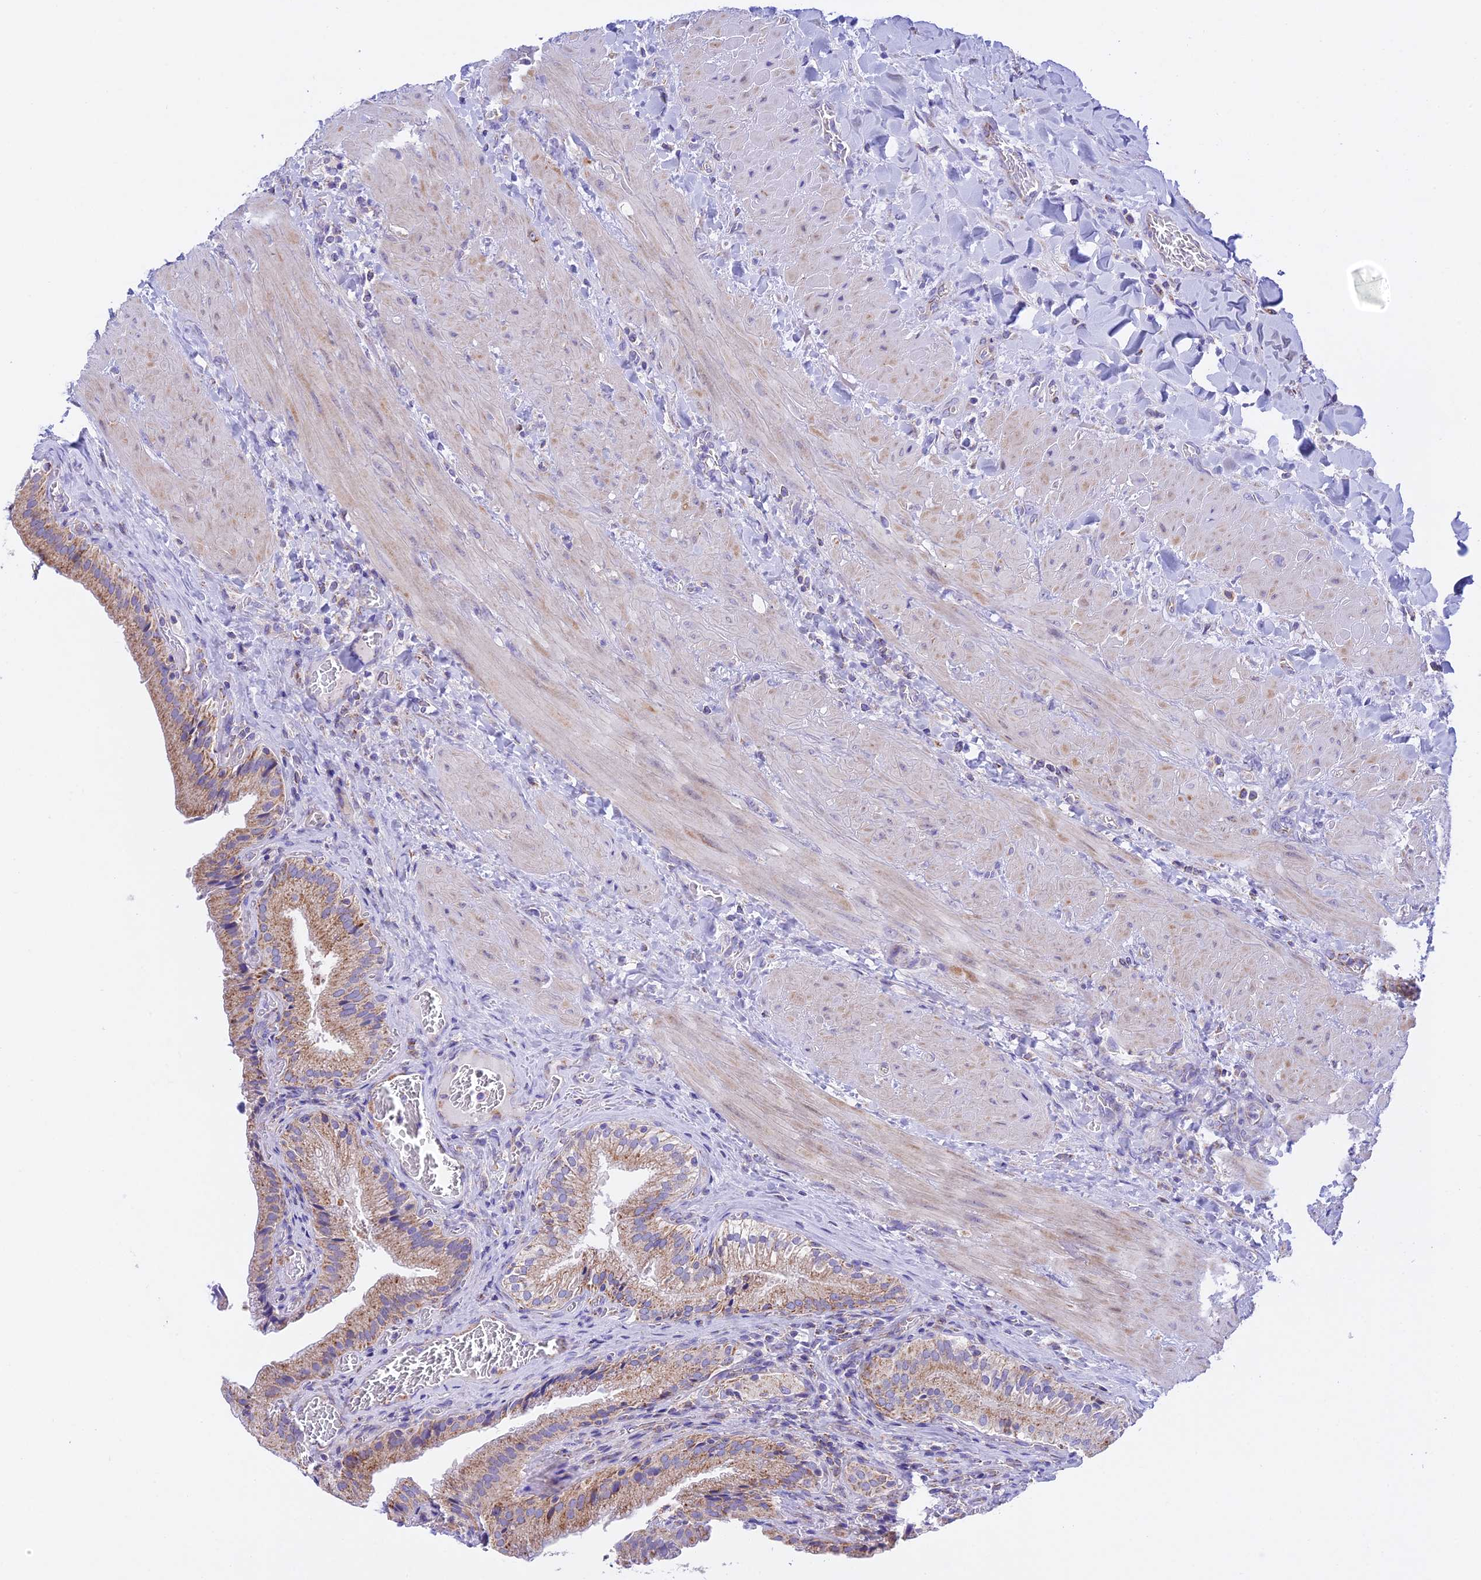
{"staining": {"intensity": "strong", "quantity": "25%-75%", "location": "cytoplasmic/membranous"}, "tissue": "gallbladder", "cell_type": "Glandular cells", "image_type": "normal", "snomed": [{"axis": "morphology", "description": "Normal tissue, NOS"}, {"axis": "topography", "description": "Gallbladder"}], "caption": "Approximately 25%-75% of glandular cells in normal human gallbladder display strong cytoplasmic/membranous protein positivity as visualized by brown immunohistochemical staining.", "gene": "HSDL2", "patient": {"sex": "male", "age": 24}}